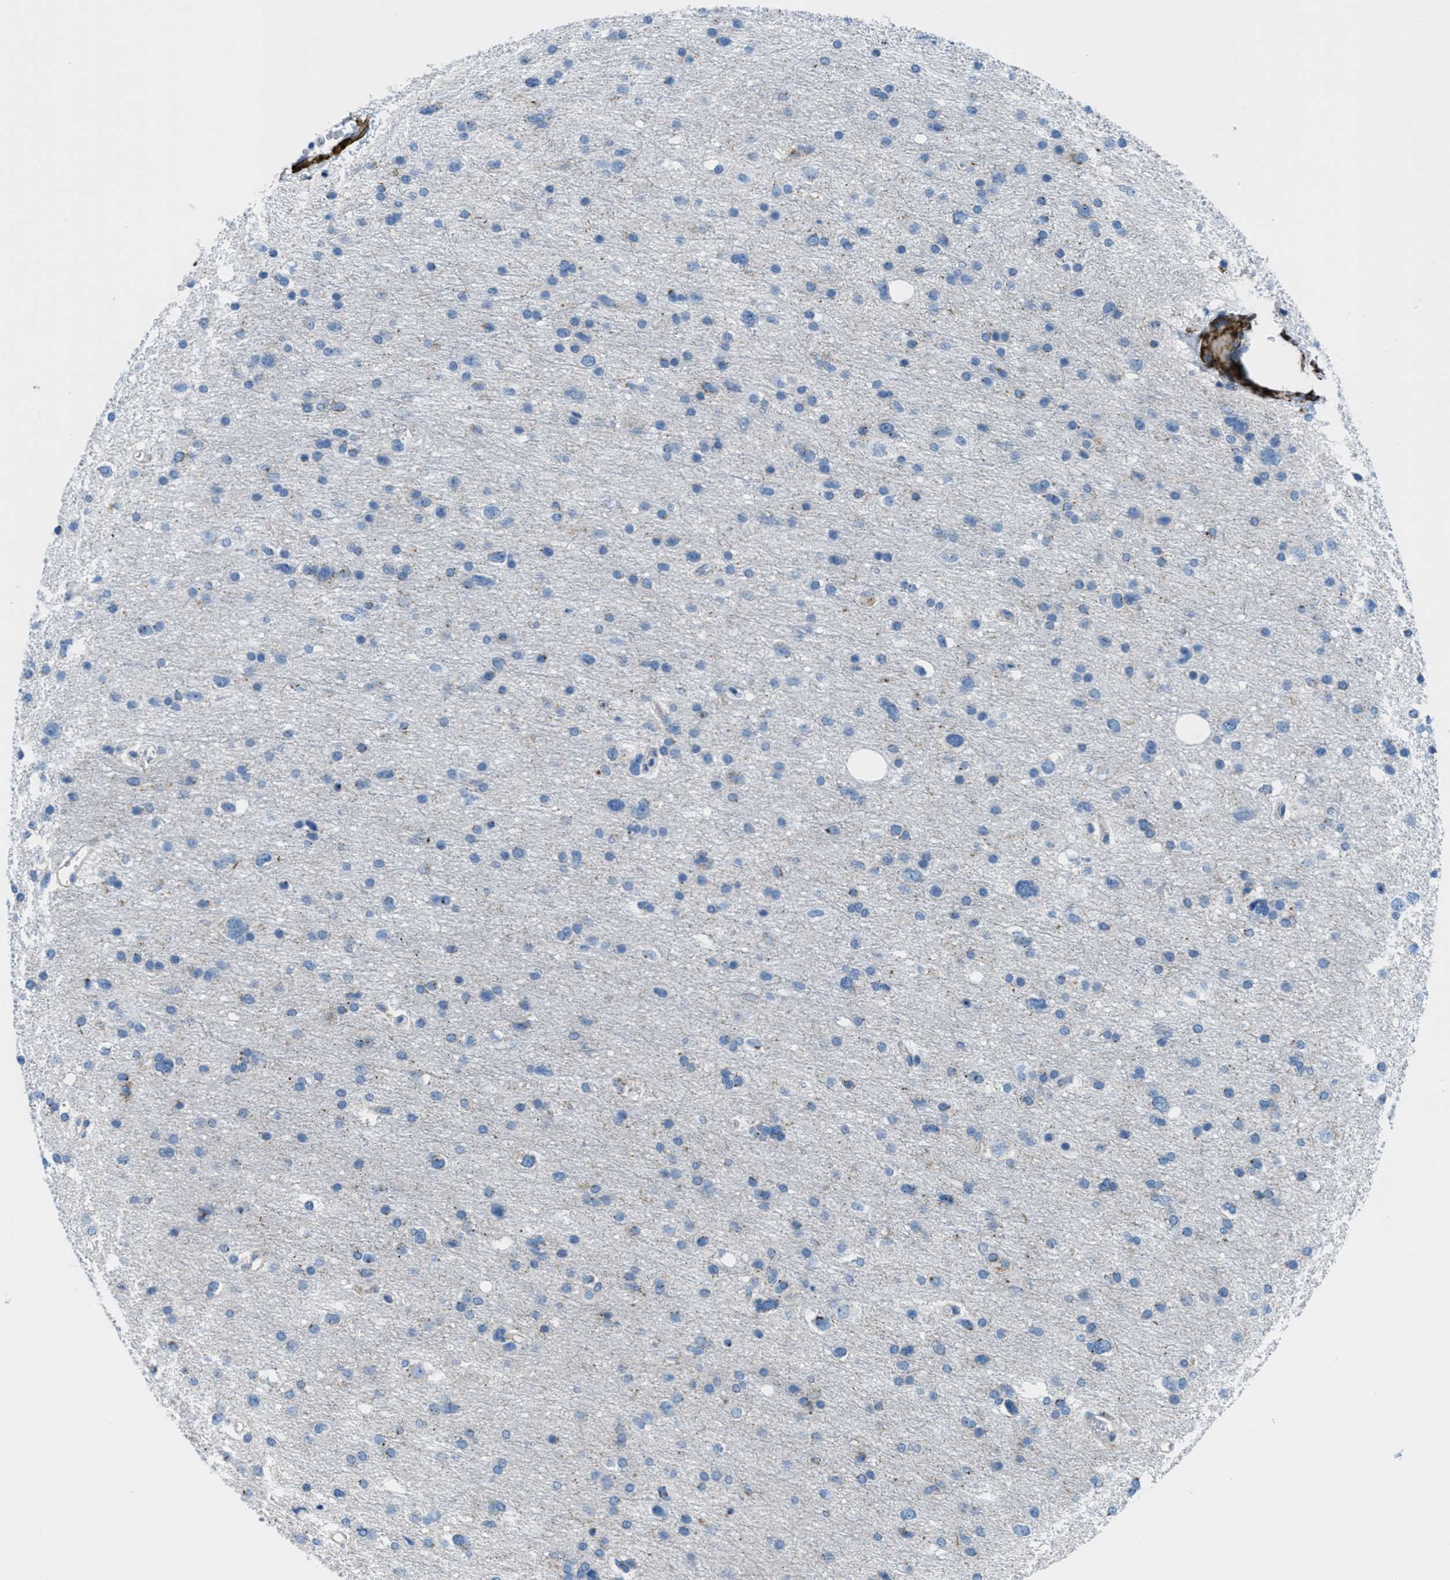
{"staining": {"intensity": "weak", "quantity": "<25%", "location": "cytoplasmic/membranous"}, "tissue": "glioma", "cell_type": "Tumor cells", "image_type": "cancer", "snomed": [{"axis": "morphology", "description": "Glioma, malignant, Low grade"}, {"axis": "topography", "description": "Brain"}], "caption": "A photomicrograph of malignant glioma (low-grade) stained for a protein exhibits no brown staining in tumor cells.", "gene": "MFSD13A", "patient": {"sex": "female", "age": 37}}